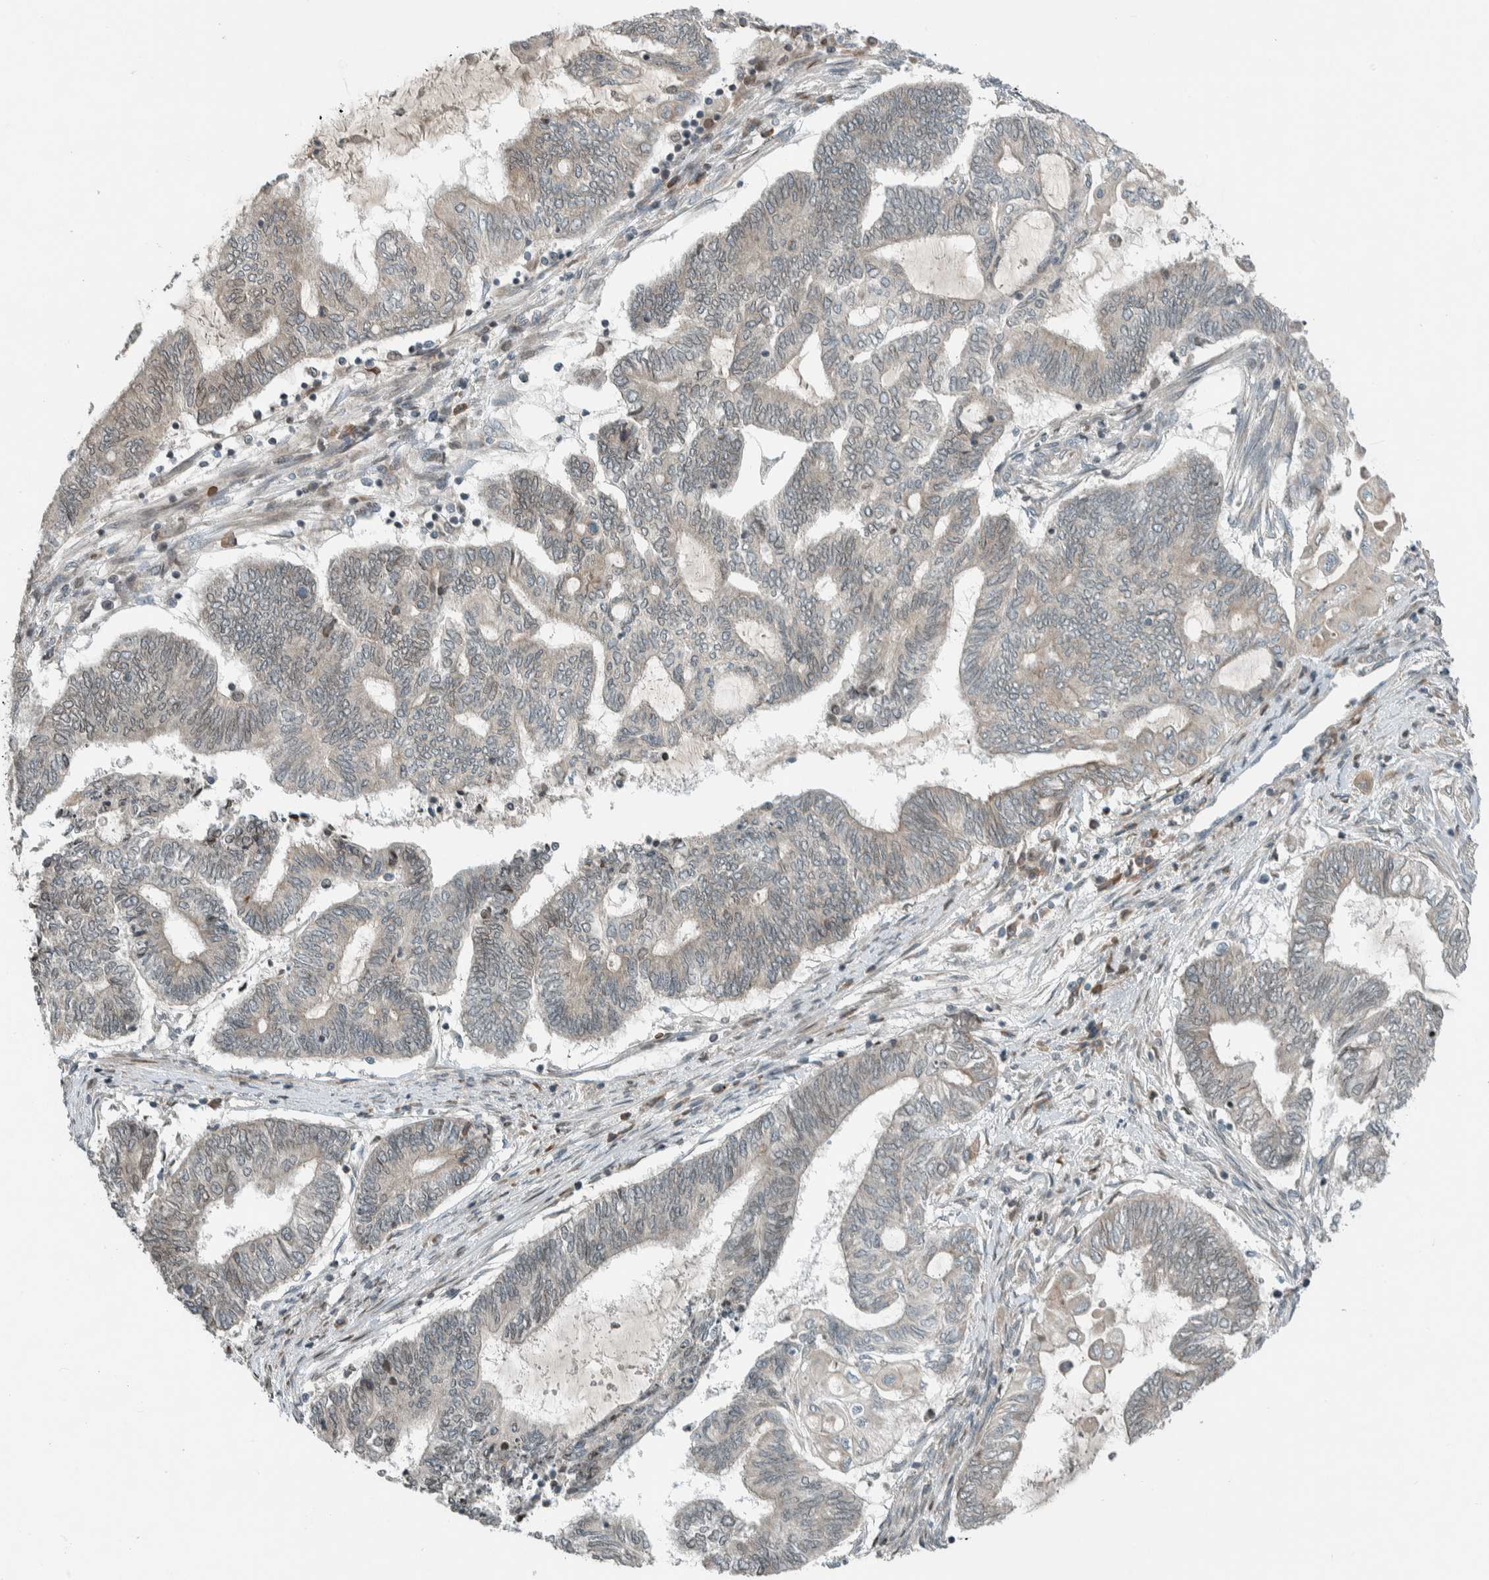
{"staining": {"intensity": "negative", "quantity": "none", "location": "none"}, "tissue": "endometrial cancer", "cell_type": "Tumor cells", "image_type": "cancer", "snomed": [{"axis": "morphology", "description": "Adenocarcinoma, NOS"}, {"axis": "topography", "description": "Uterus"}, {"axis": "topography", "description": "Endometrium"}], "caption": "An IHC micrograph of adenocarcinoma (endometrial) is shown. There is no staining in tumor cells of adenocarcinoma (endometrial). (Brightfield microscopy of DAB IHC at high magnification).", "gene": "SEL1L", "patient": {"sex": "female", "age": 70}}